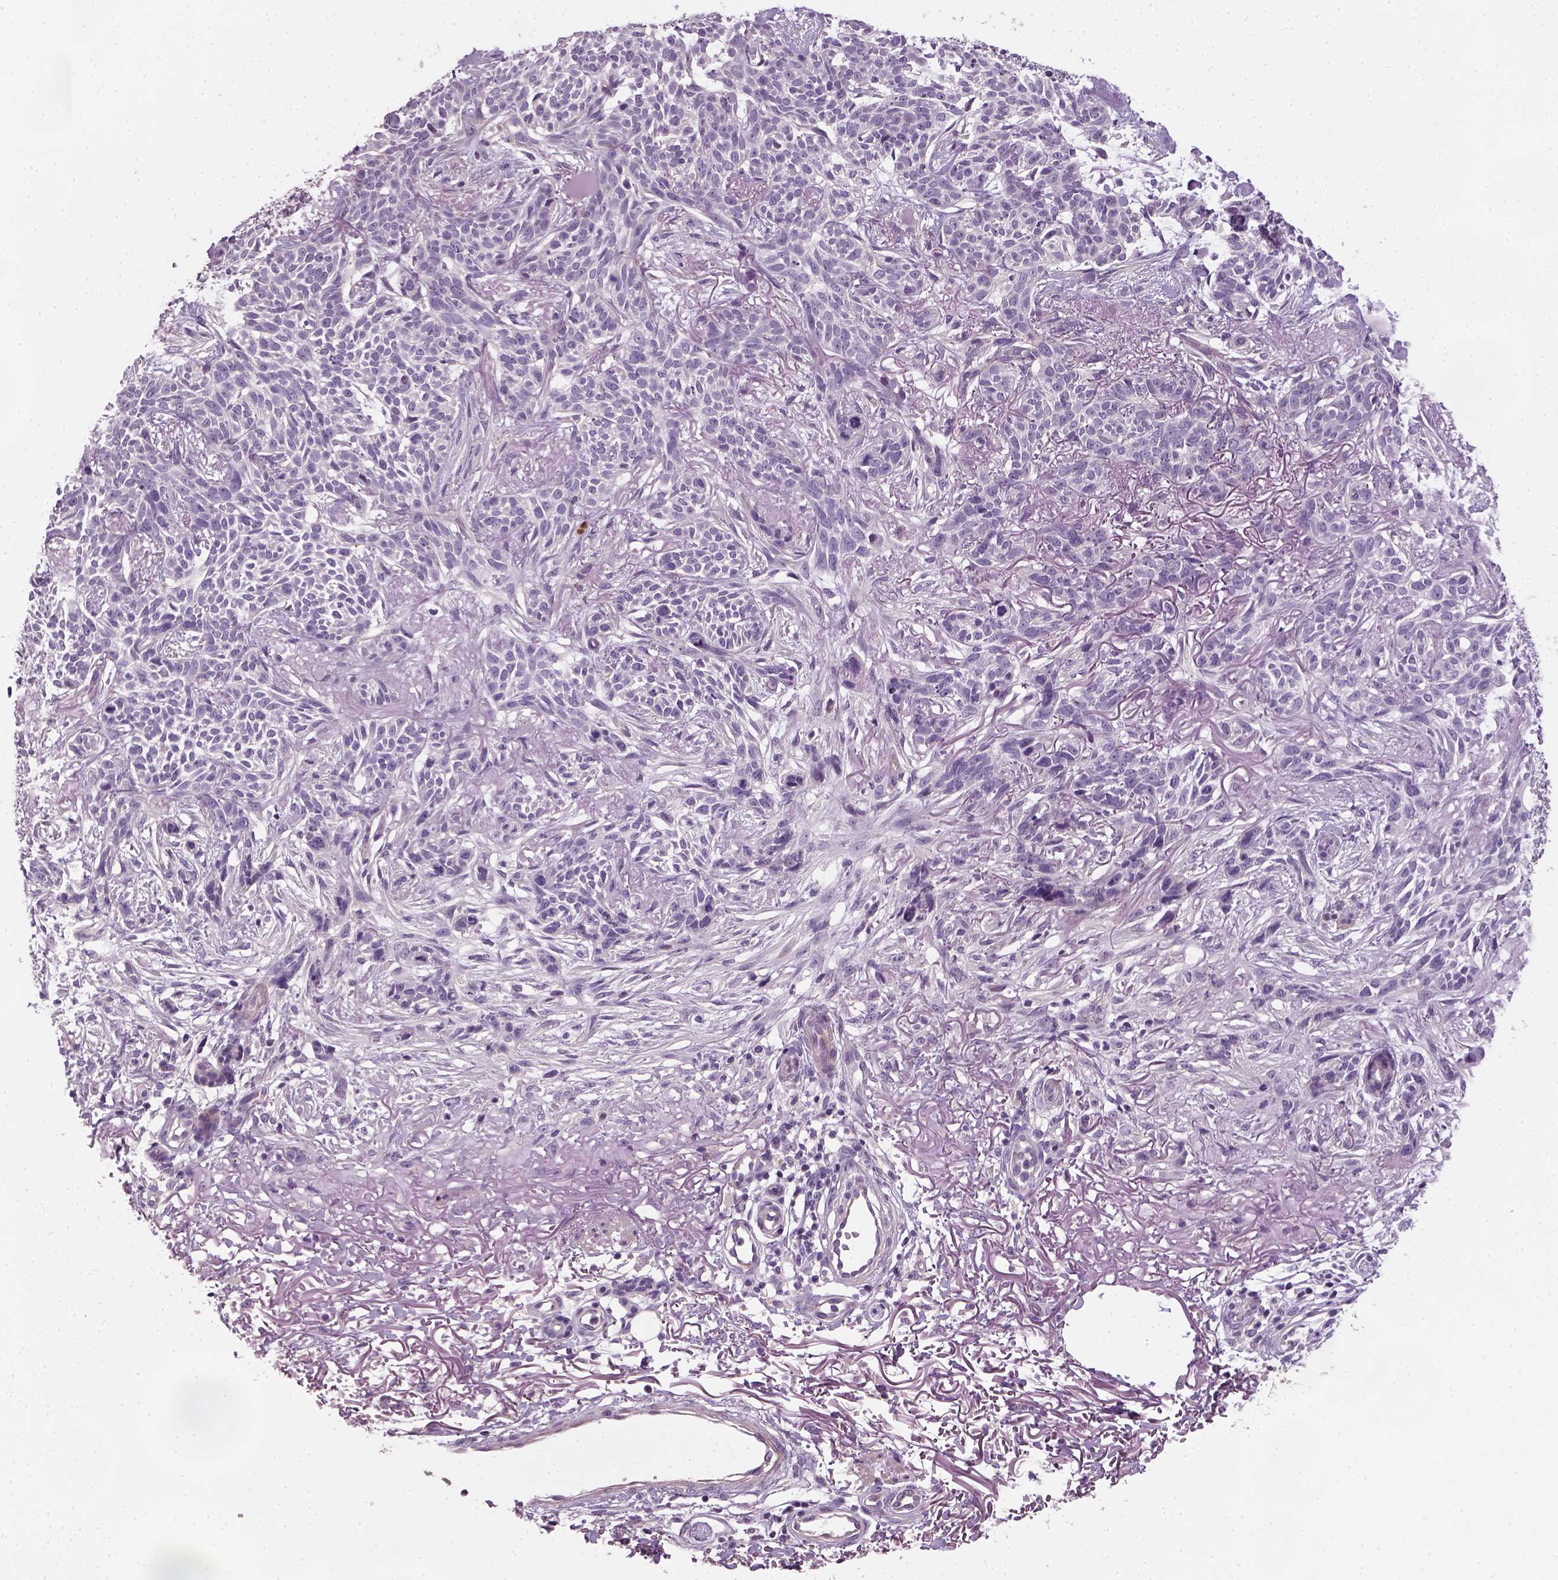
{"staining": {"intensity": "negative", "quantity": "none", "location": "none"}, "tissue": "skin cancer", "cell_type": "Tumor cells", "image_type": "cancer", "snomed": [{"axis": "morphology", "description": "Basal cell carcinoma"}, {"axis": "topography", "description": "Skin"}], "caption": "This histopathology image is of skin cancer stained with immunohistochemistry (IHC) to label a protein in brown with the nuclei are counter-stained blue. There is no positivity in tumor cells. (DAB IHC, high magnification).", "gene": "ELOVL3", "patient": {"sex": "male", "age": 74}}